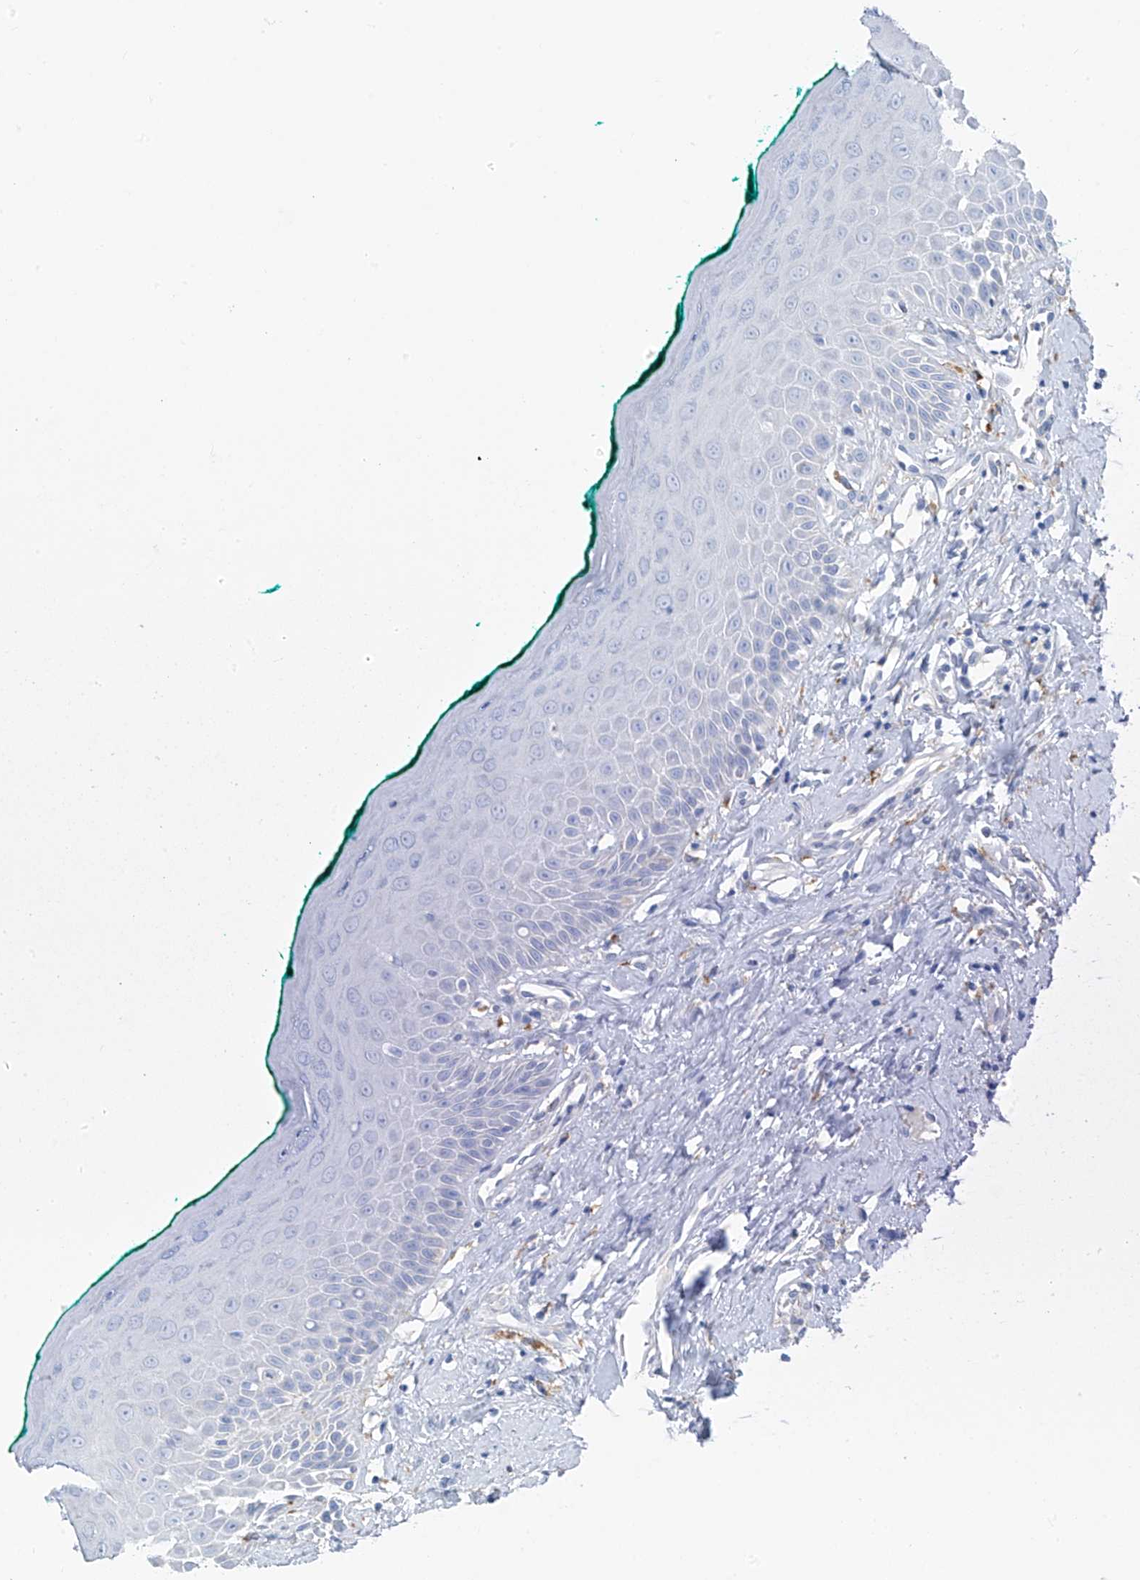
{"staining": {"intensity": "negative", "quantity": "none", "location": "none"}, "tissue": "oral mucosa", "cell_type": "Squamous epithelial cells", "image_type": "normal", "snomed": [{"axis": "morphology", "description": "Normal tissue, NOS"}, {"axis": "topography", "description": "Oral tissue"}], "caption": "Human oral mucosa stained for a protein using immunohistochemistry (IHC) exhibits no expression in squamous epithelial cells.", "gene": "GLMP", "patient": {"sex": "female", "age": 70}}